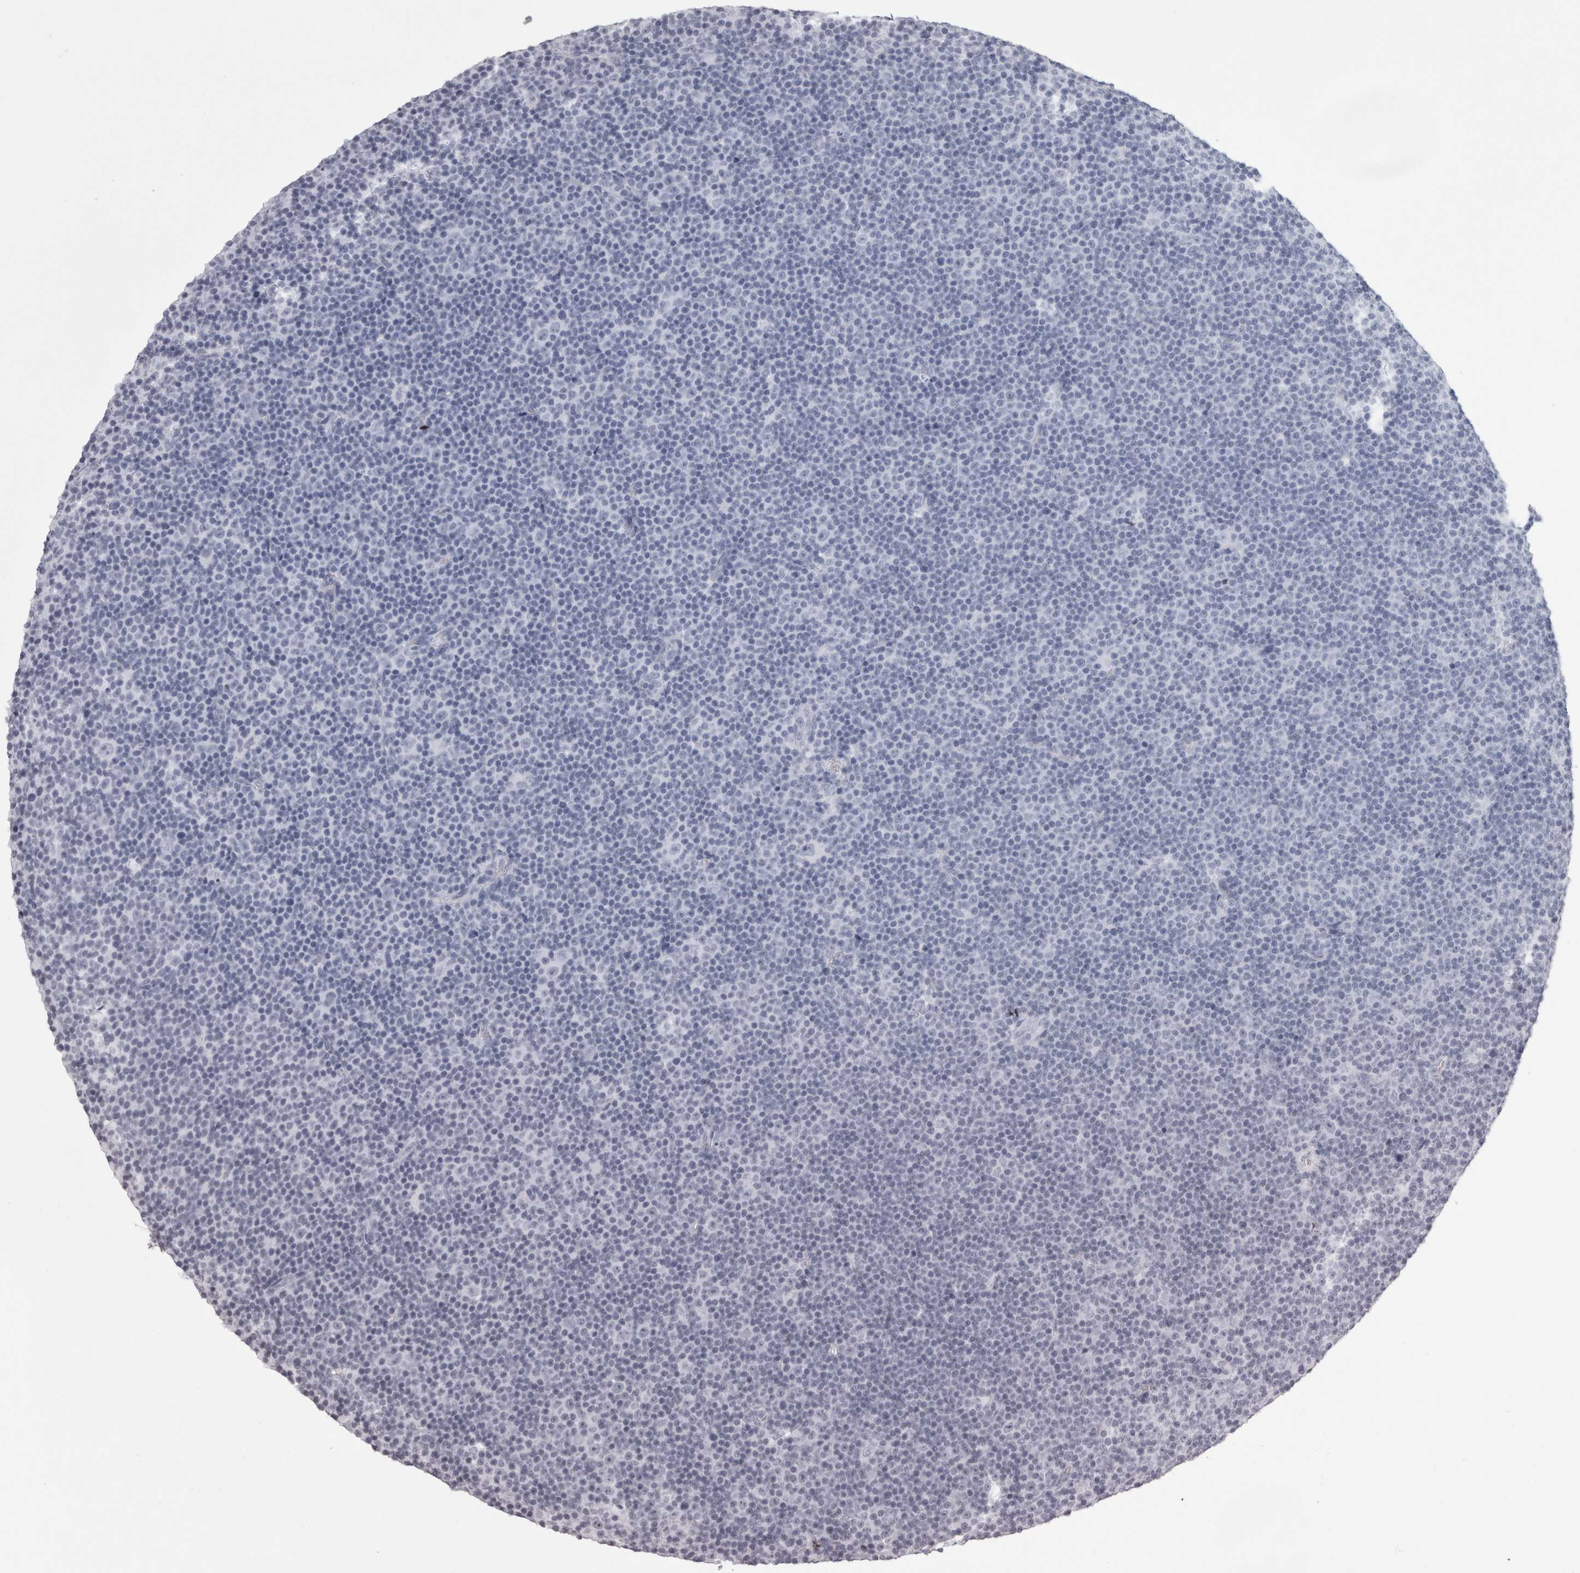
{"staining": {"intensity": "negative", "quantity": "none", "location": "none"}, "tissue": "lymphoma", "cell_type": "Tumor cells", "image_type": "cancer", "snomed": [{"axis": "morphology", "description": "Malignant lymphoma, non-Hodgkin's type, Low grade"}, {"axis": "topography", "description": "Lymph node"}], "caption": "This is an IHC micrograph of lymphoma. There is no expression in tumor cells.", "gene": "SKAP1", "patient": {"sex": "female", "age": 67}}